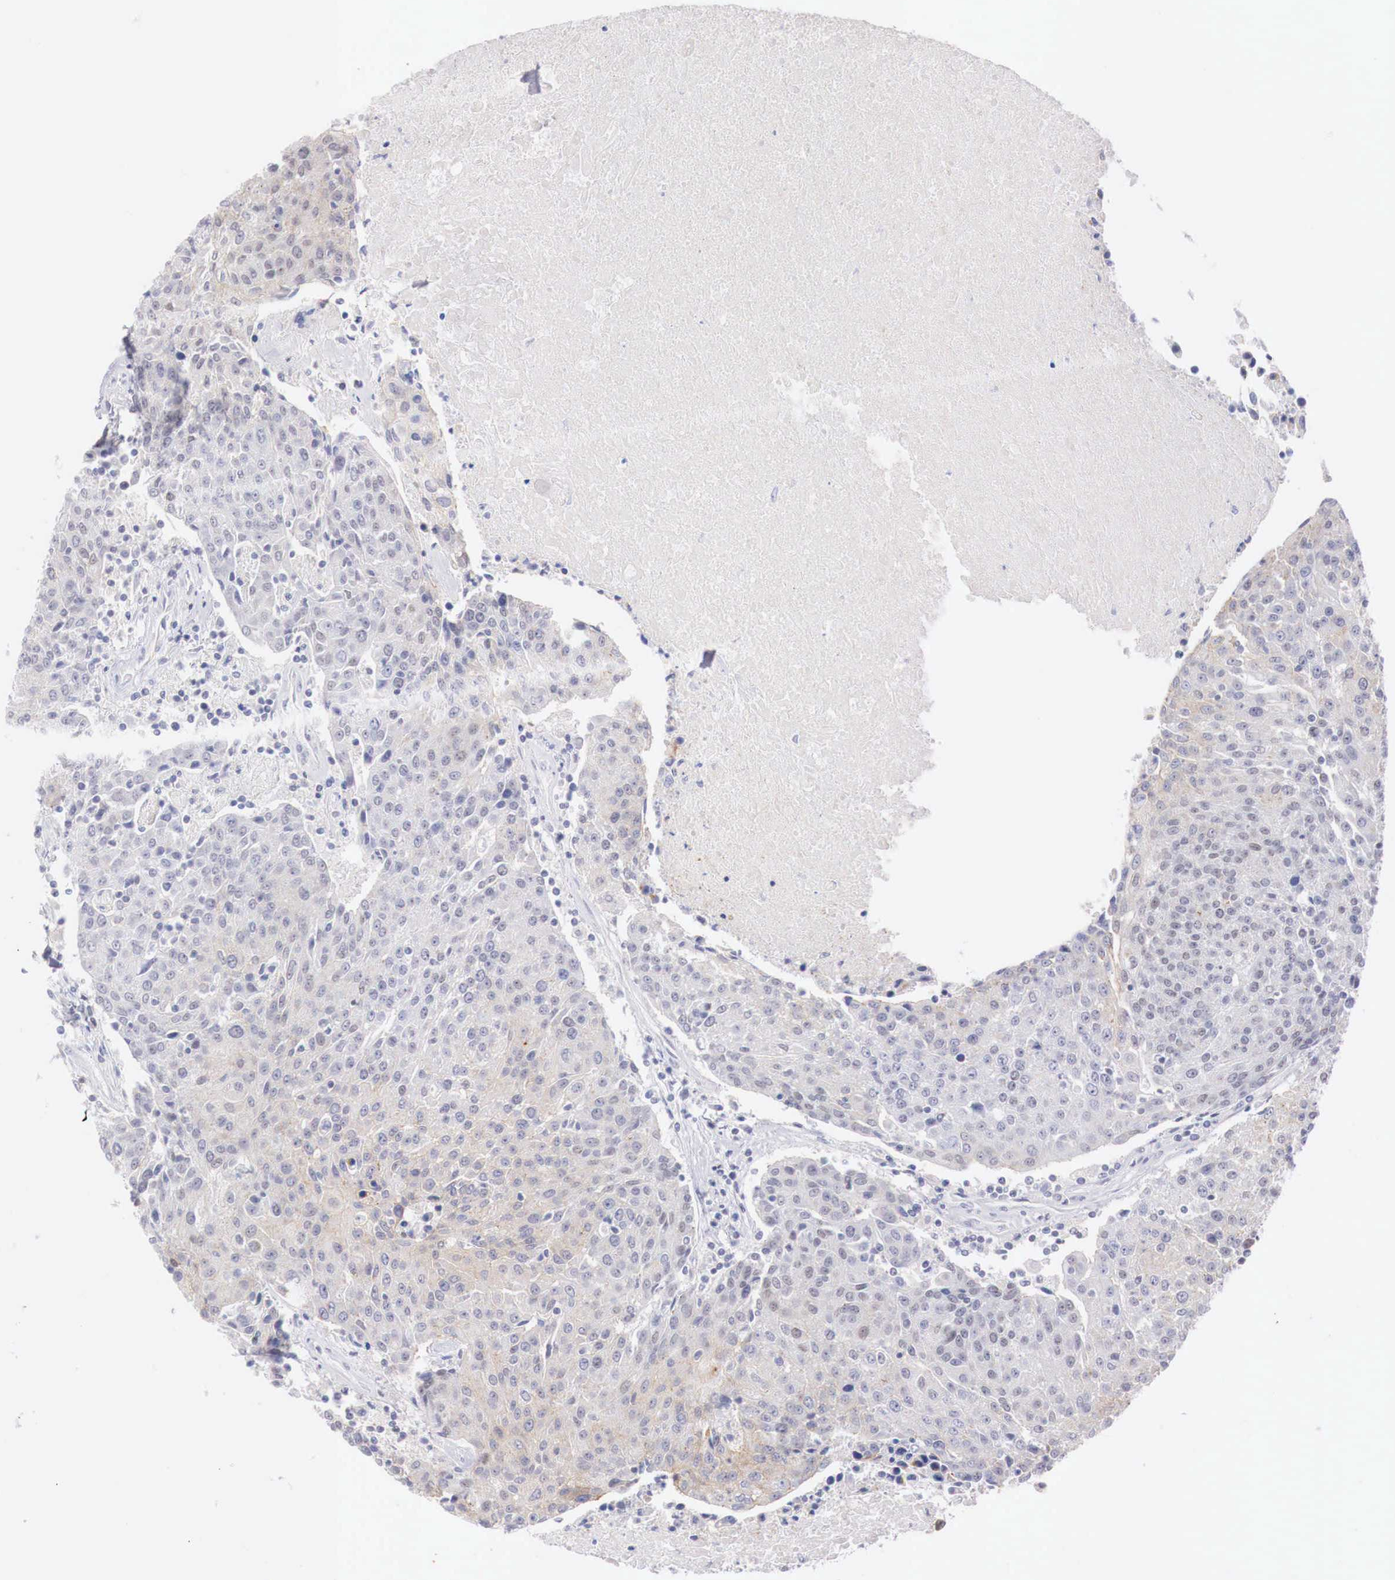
{"staining": {"intensity": "negative", "quantity": "none", "location": "none"}, "tissue": "urothelial cancer", "cell_type": "Tumor cells", "image_type": "cancer", "snomed": [{"axis": "morphology", "description": "Urothelial carcinoma, High grade"}, {"axis": "topography", "description": "Urinary bladder"}], "caption": "This histopathology image is of urothelial cancer stained with immunohistochemistry to label a protein in brown with the nuclei are counter-stained blue. There is no staining in tumor cells.", "gene": "TRIM13", "patient": {"sex": "female", "age": 85}}